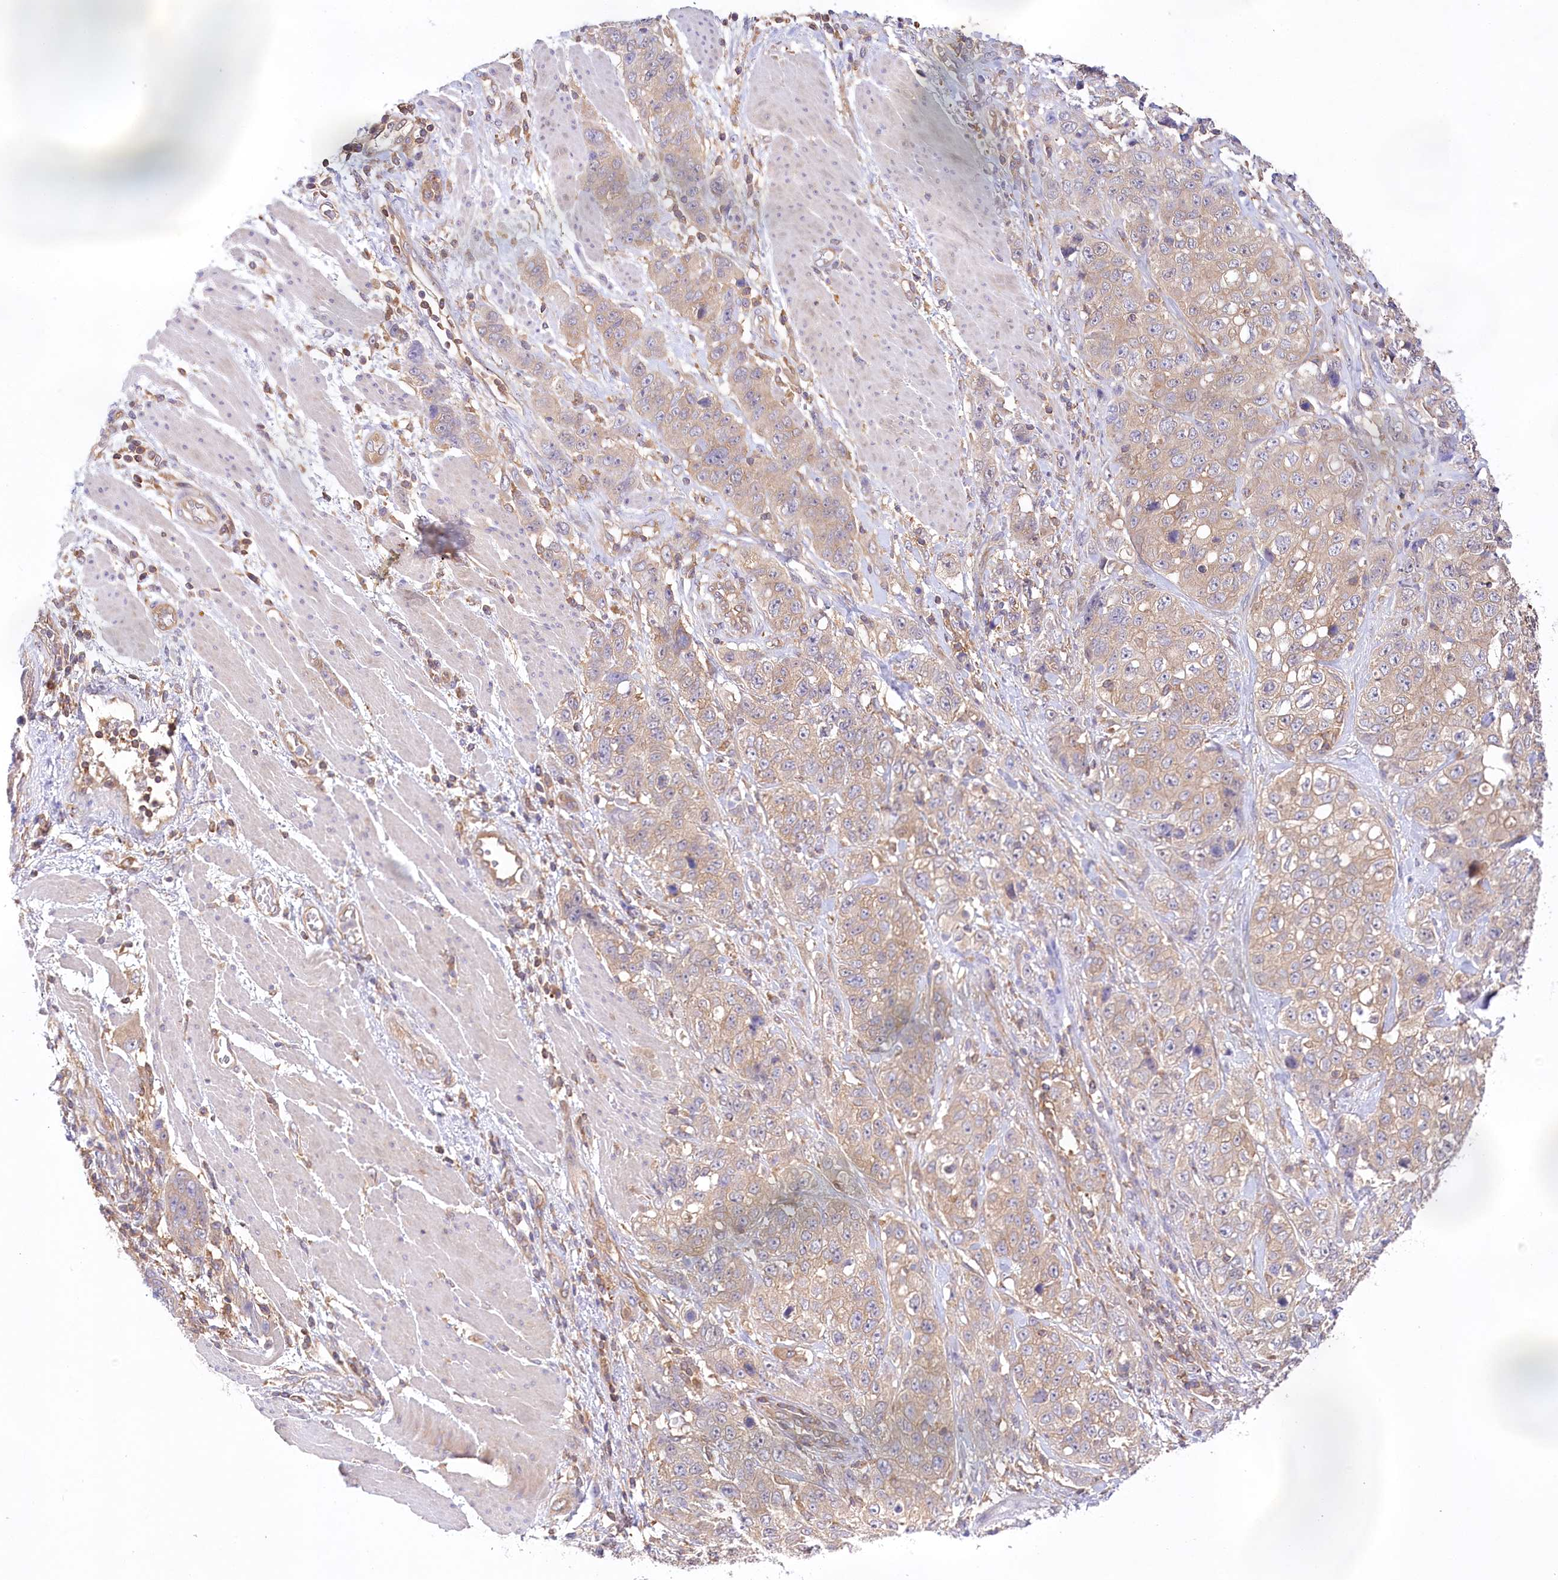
{"staining": {"intensity": "weak", "quantity": "25%-75%", "location": "cytoplasmic/membranous"}, "tissue": "stomach cancer", "cell_type": "Tumor cells", "image_type": "cancer", "snomed": [{"axis": "morphology", "description": "Adenocarcinoma, NOS"}, {"axis": "topography", "description": "Stomach"}], "caption": "Stomach adenocarcinoma tissue exhibits weak cytoplasmic/membranous expression in about 25%-75% of tumor cells", "gene": "ABRAXAS2", "patient": {"sex": "male", "age": 48}}